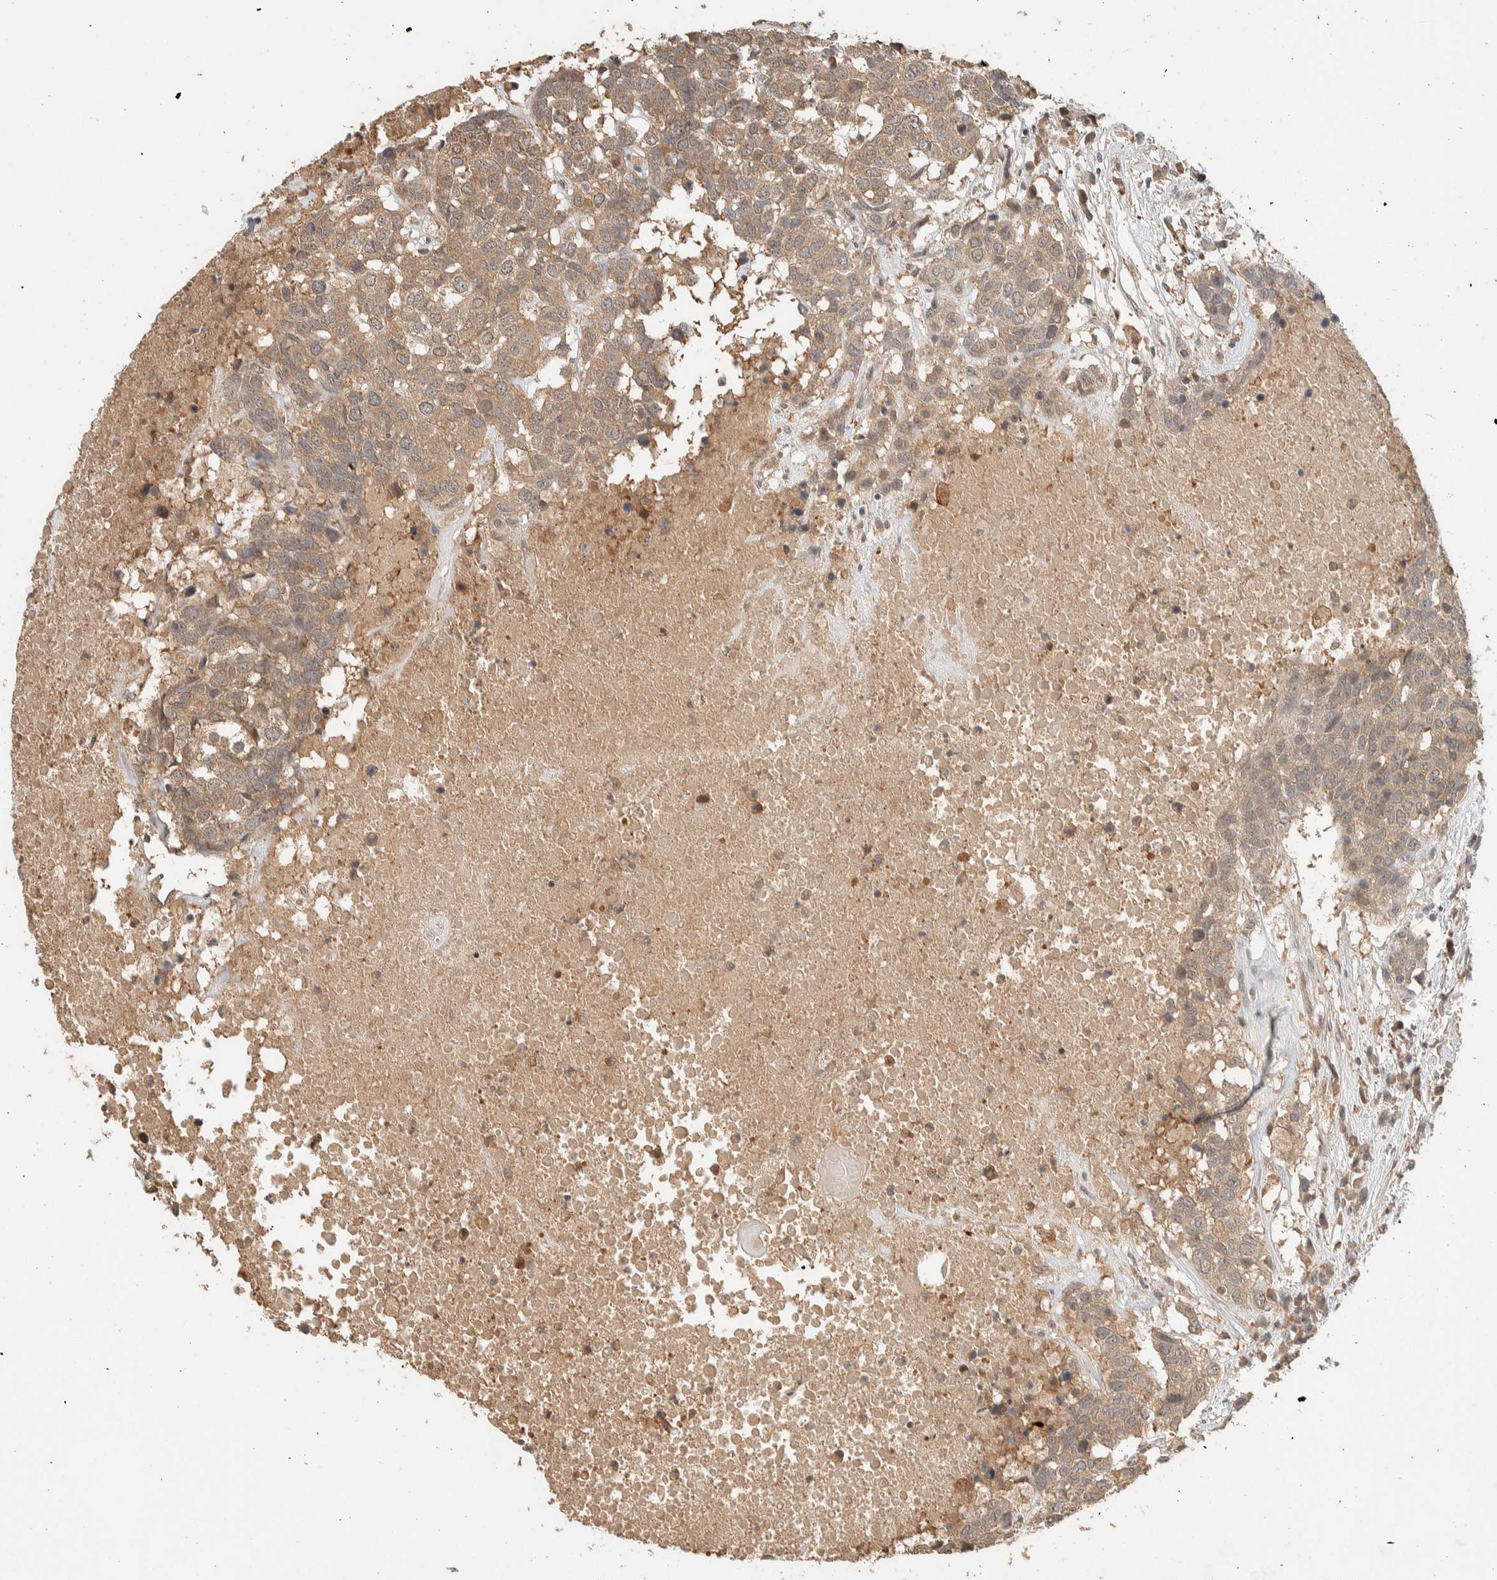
{"staining": {"intensity": "weak", "quantity": ">75%", "location": "cytoplasmic/membranous"}, "tissue": "head and neck cancer", "cell_type": "Tumor cells", "image_type": "cancer", "snomed": [{"axis": "morphology", "description": "Squamous cell carcinoma, NOS"}, {"axis": "topography", "description": "Head-Neck"}], "caption": "Protein staining shows weak cytoplasmic/membranous staining in about >75% of tumor cells in head and neck cancer (squamous cell carcinoma). The staining is performed using DAB (3,3'-diaminobenzidine) brown chromogen to label protein expression. The nuclei are counter-stained blue using hematoxylin.", "gene": "ZNF567", "patient": {"sex": "male", "age": 66}}